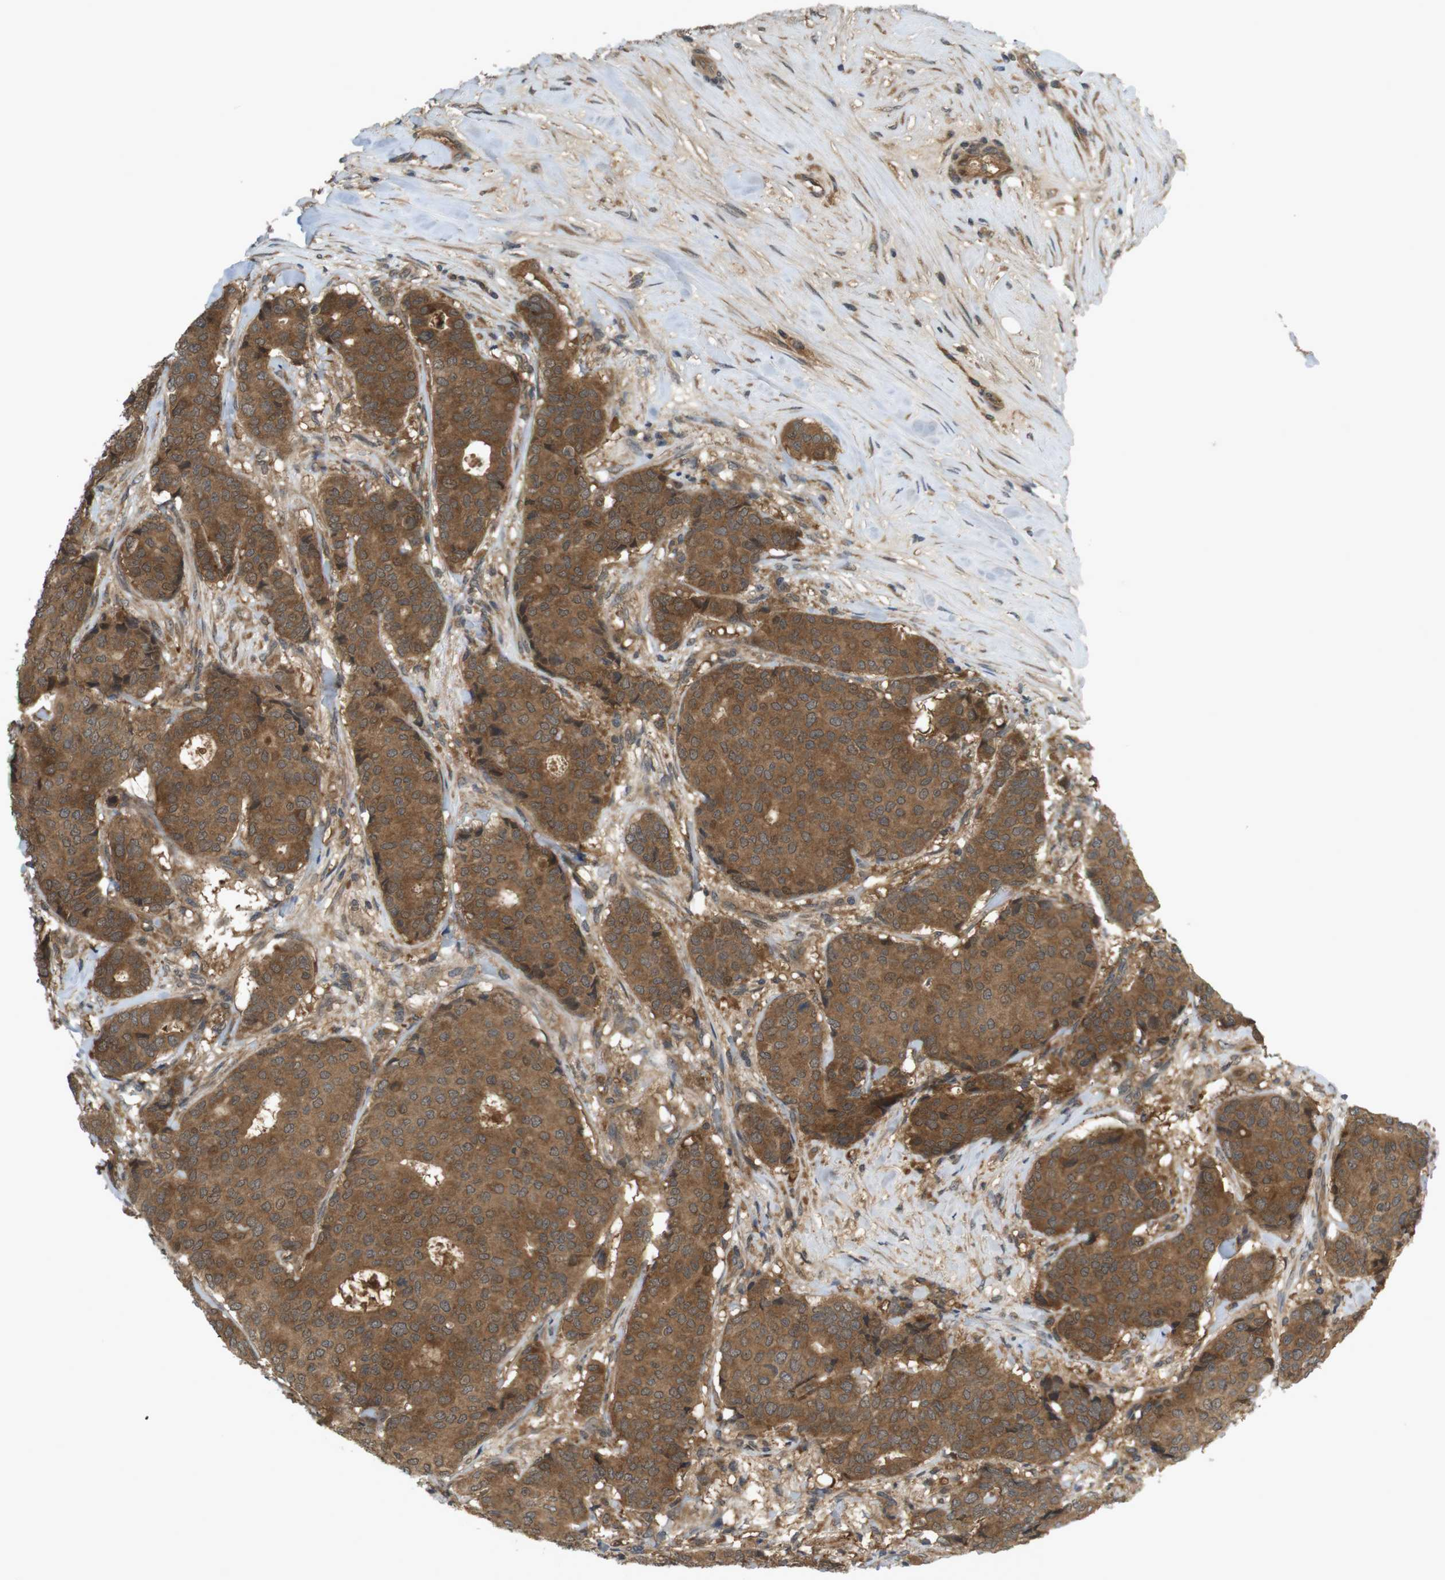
{"staining": {"intensity": "strong", "quantity": ">75%", "location": "cytoplasmic/membranous"}, "tissue": "breast cancer", "cell_type": "Tumor cells", "image_type": "cancer", "snomed": [{"axis": "morphology", "description": "Duct carcinoma"}, {"axis": "topography", "description": "Breast"}], "caption": "IHC (DAB) staining of human infiltrating ductal carcinoma (breast) exhibits strong cytoplasmic/membranous protein expression in about >75% of tumor cells. (brown staining indicates protein expression, while blue staining denotes nuclei).", "gene": "NFKBIE", "patient": {"sex": "female", "age": 75}}